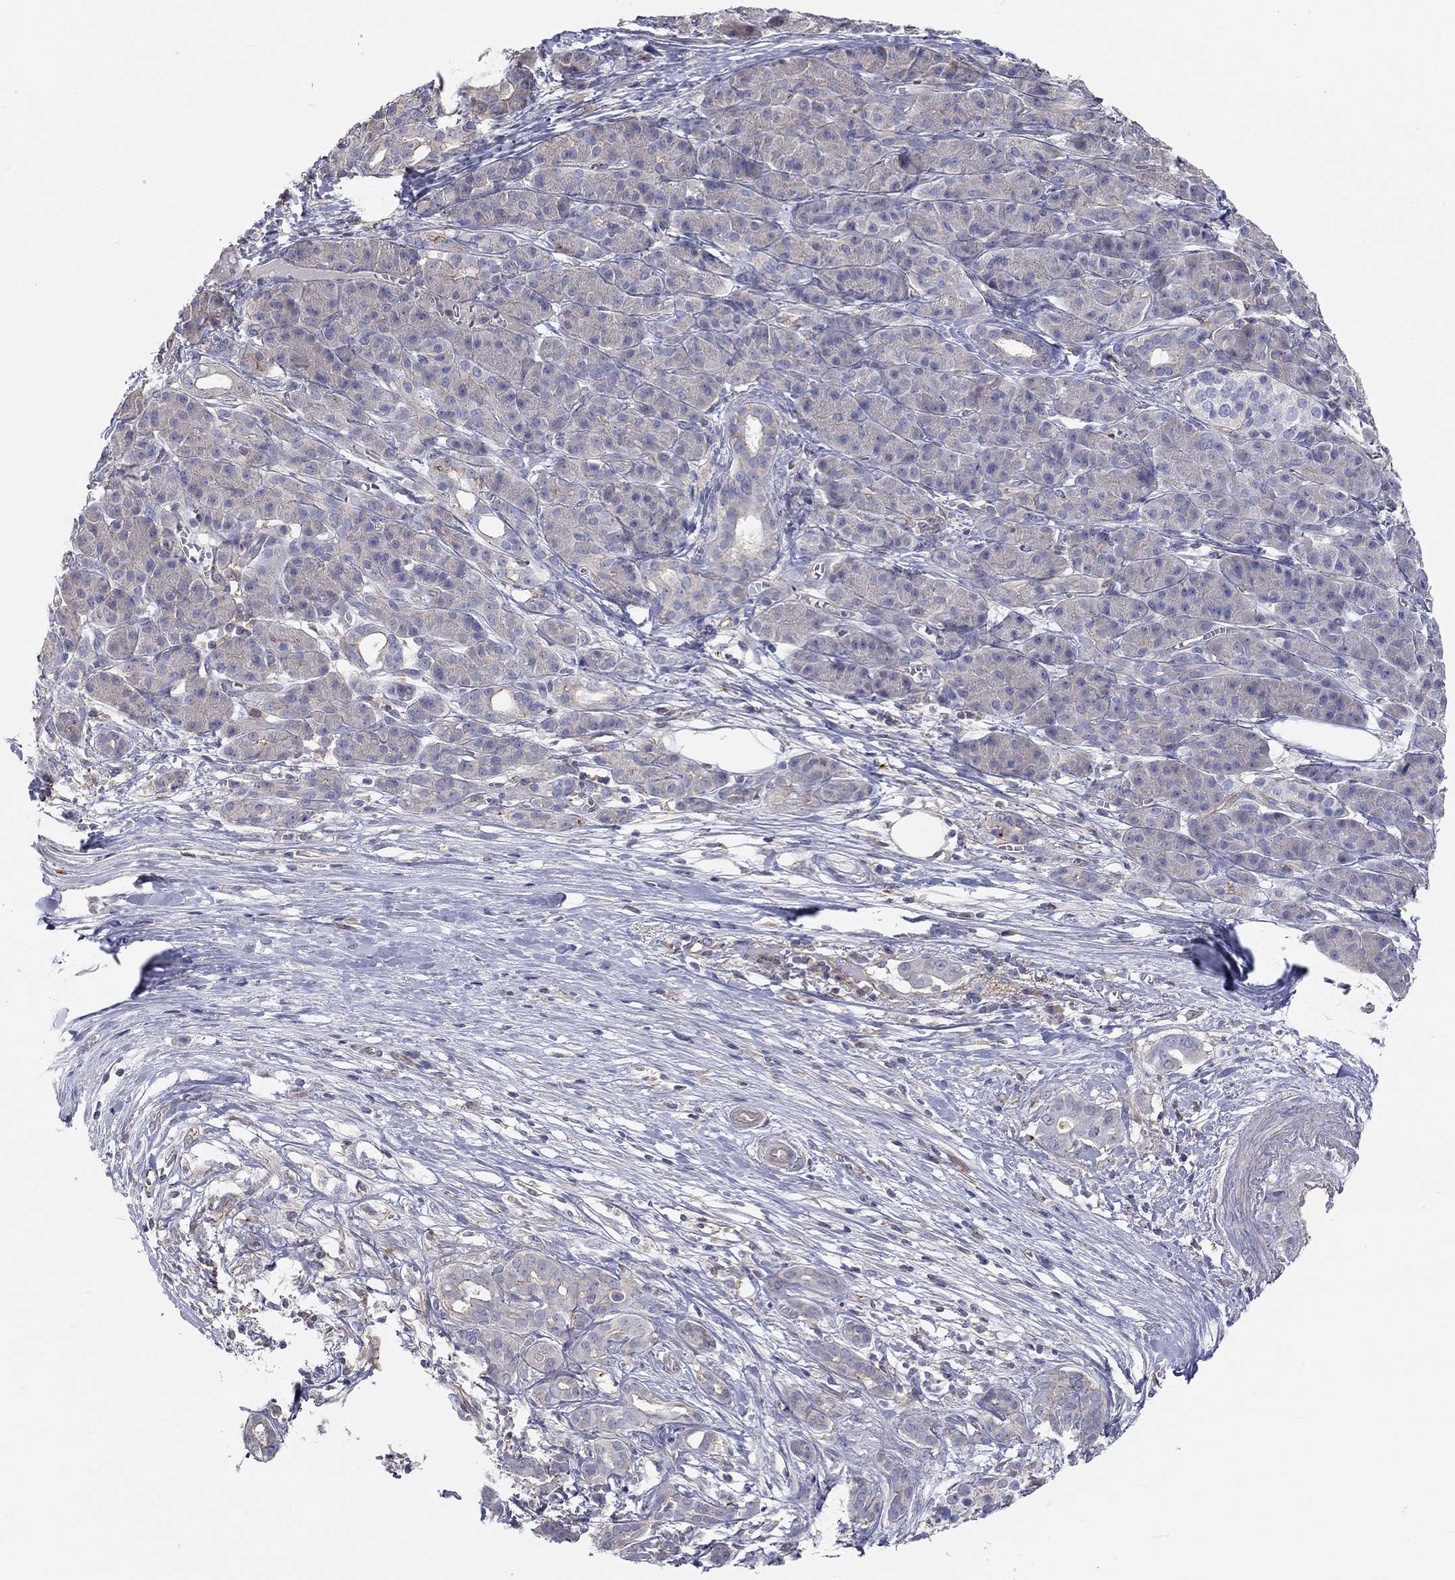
{"staining": {"intensity": "negative", "quantity": "none", "location": "none"}, "tissue": "pancreatic cancer", "cell_type": "Tumor cells", "image_type": "cancer", "snomed": [{"axis": "morphology", "description": "Adenocarcinoma, NOS"}, {"axis": "topography", "description": "Pancreas"}], "caption": "Immunohistochemistry of pancreatic adenocarcinoma shows no positivity in tumor cells.", "gene": "PCDHGA10", "patient": {"sex": "male", "age": 61}}